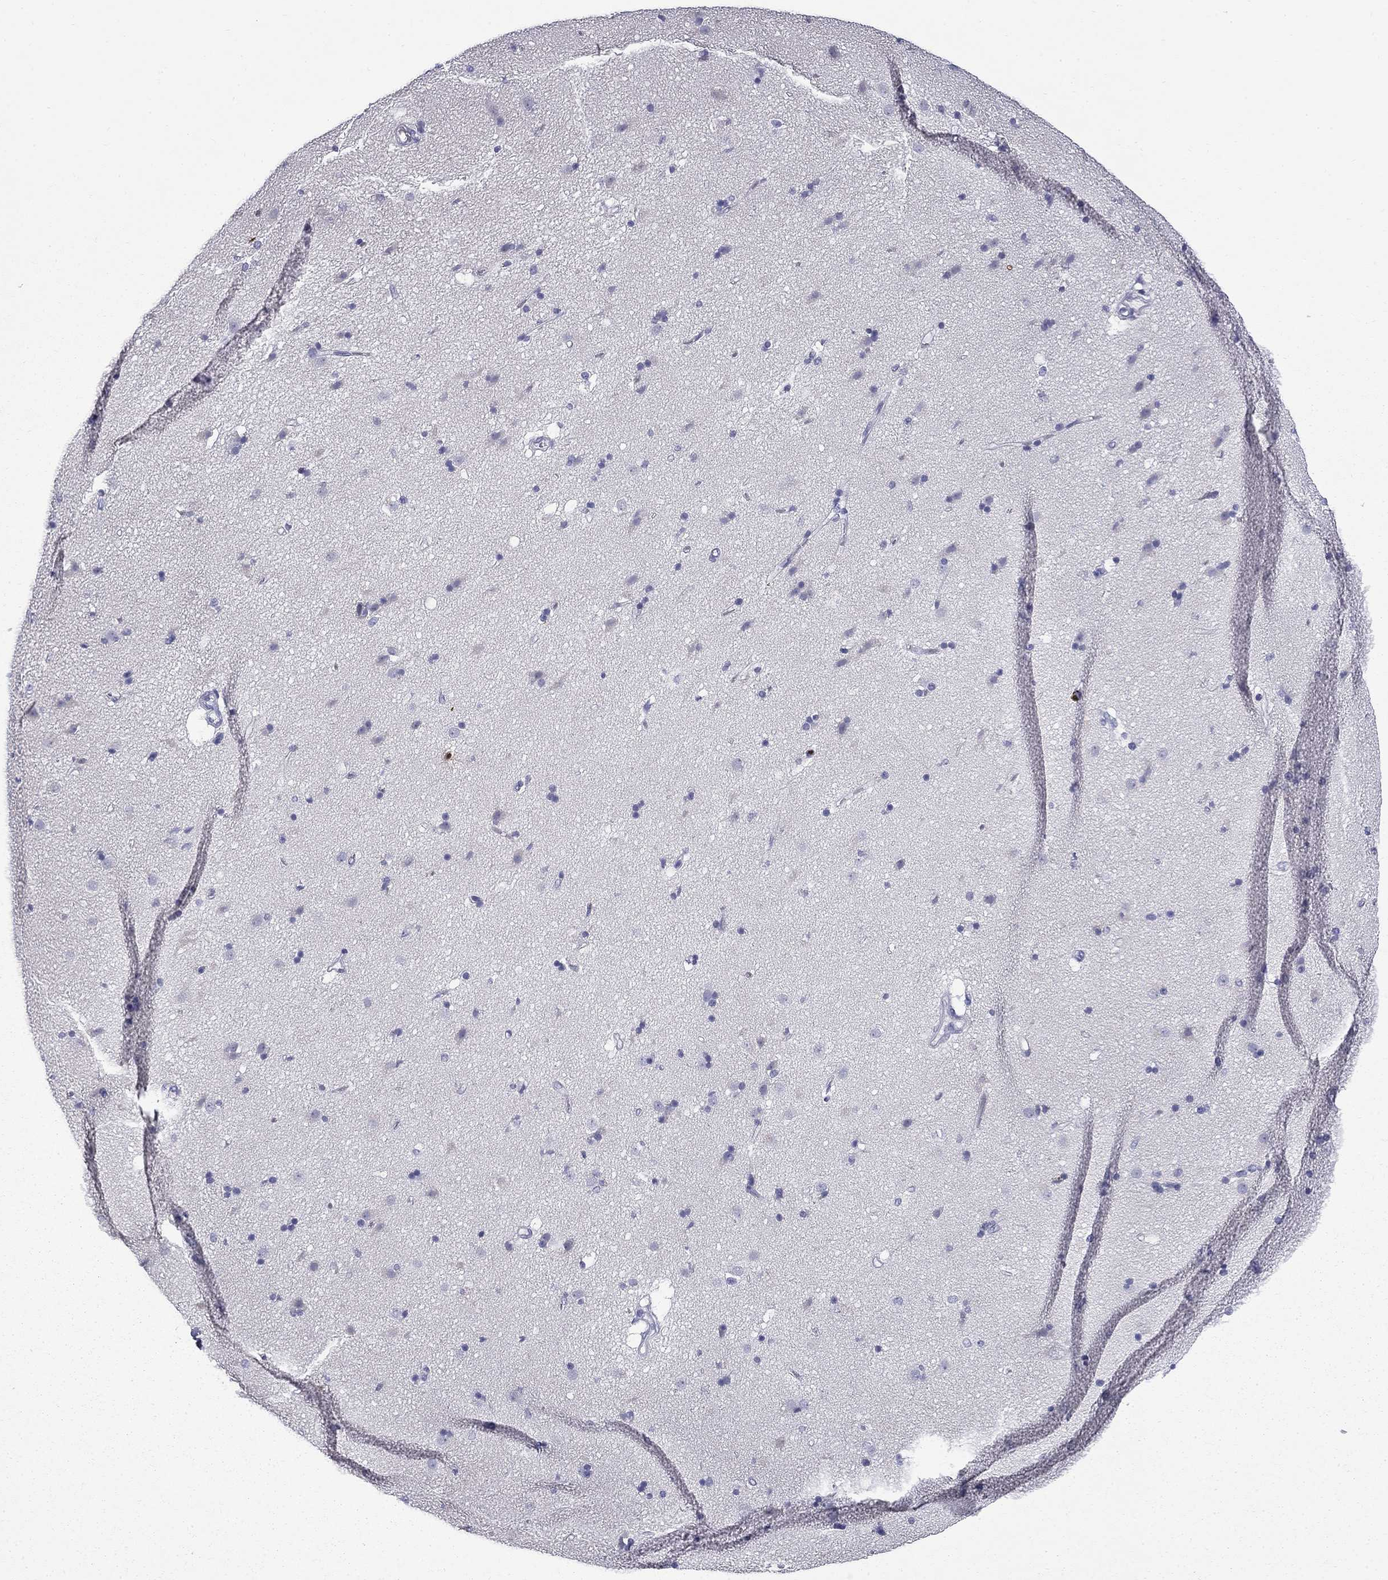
{"staining": {"intensity": "negative", "quantity": "none", "location": "none"}, "tissue": "caudate", "cell_type": "Glial cells", "image_type": "normal", "snomed": [{"axis": "morphology", "description": "Normal tissue, NOS"}, {"axis": "topography", "description": "Lateral ventricle wall"}], "caption": "The IHC photomicrograph has no significant positivity in glial cells of caudate.", "gene": "TRIM29", "patient": {"sex": "male", "age": 54}}